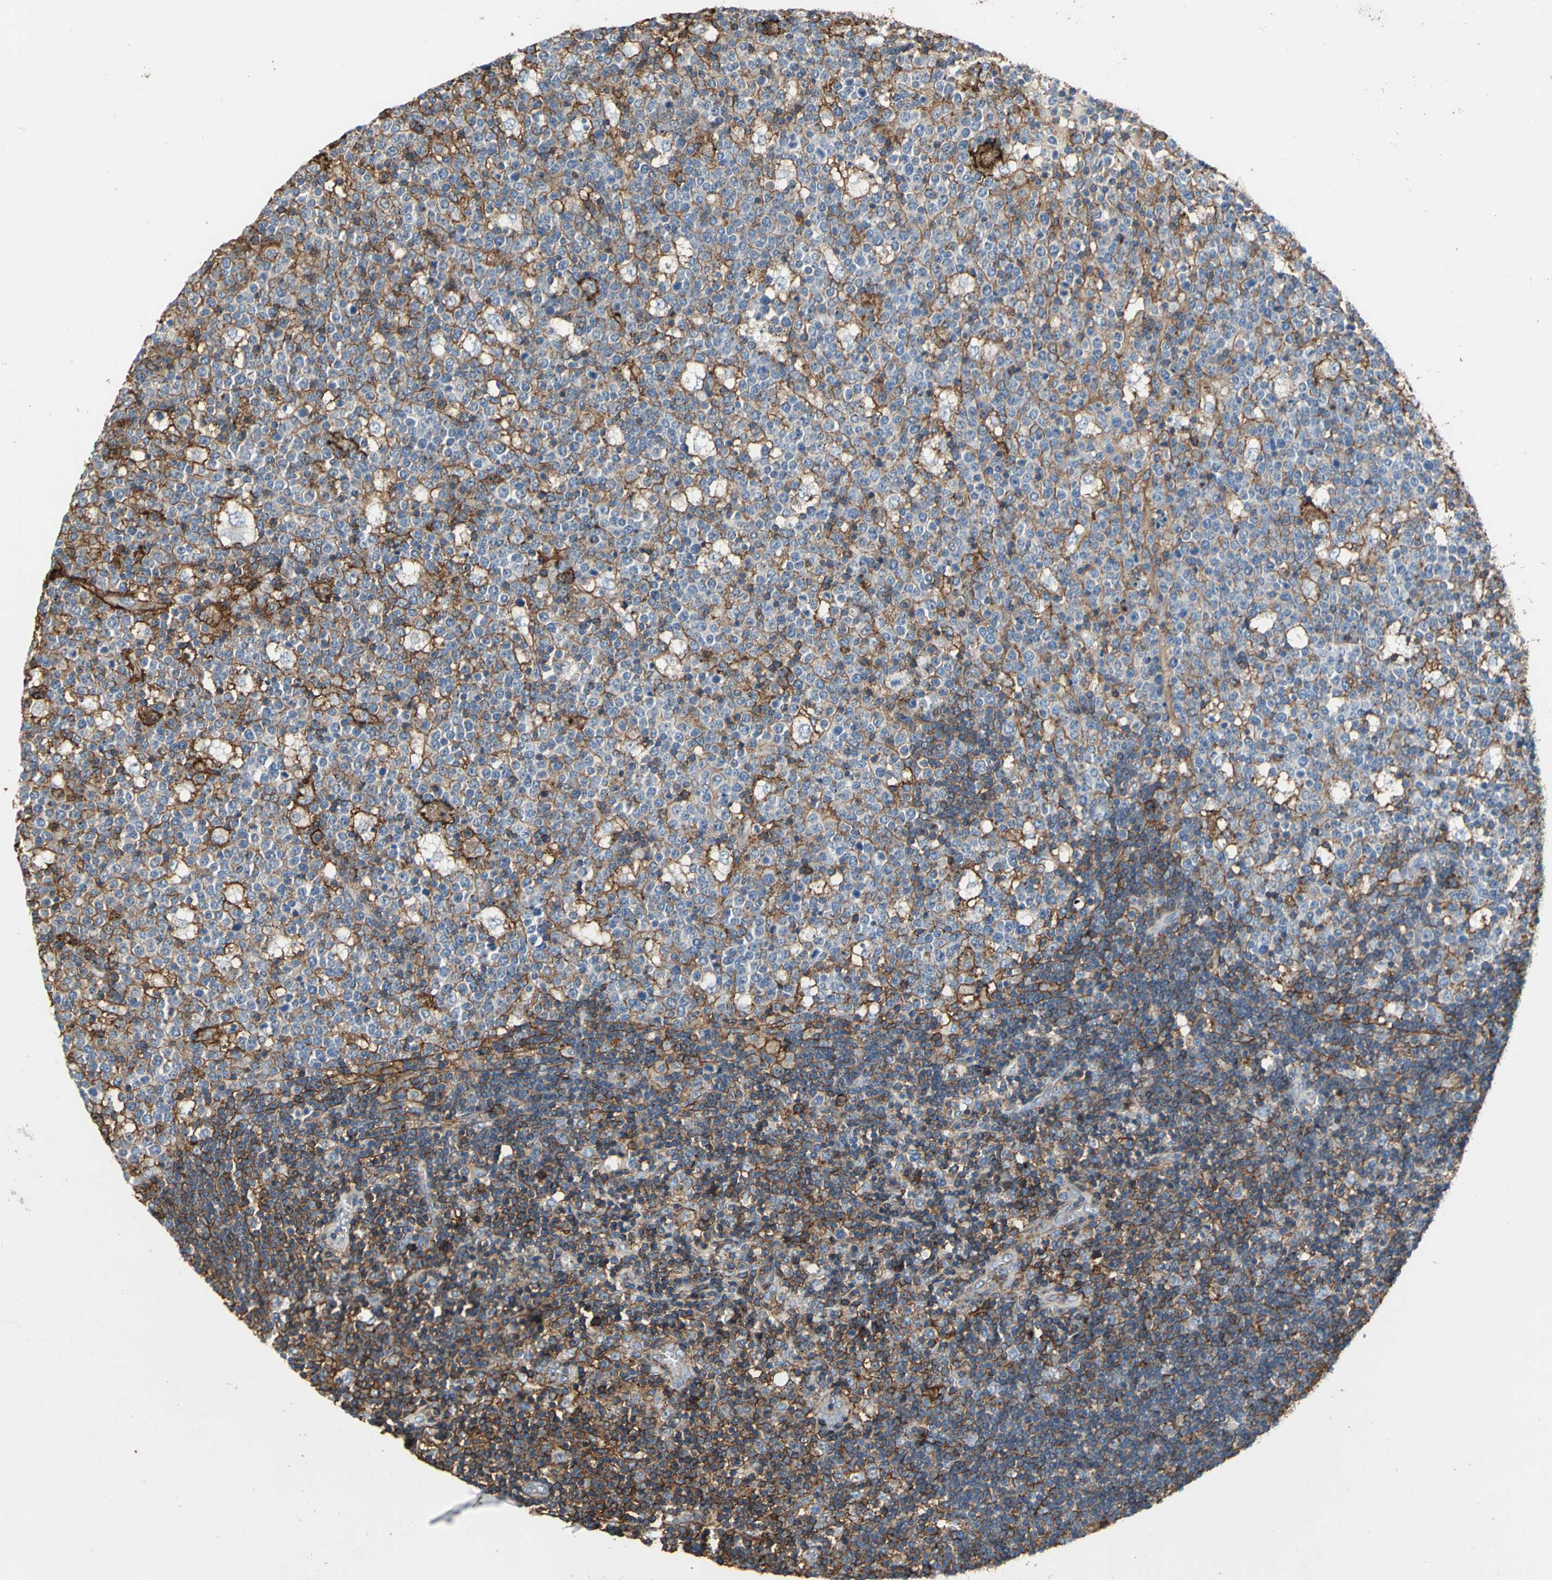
{"staining": {"intensity": "moderate", "quantity": "25%-75%", "location": "cytoplasmic/membranous"}, "tissue": "lymph node", "cell_type": "Germinal center cells", "image_type": "normal", "snomed": [{"axis": "morphology", "description": "Normal tissue, NOS"}, {"axis": "topography", "description": "Lymph node"}, {"axis": "topography", "description": "Salivary gland"}], "caption": "Lymph node stained for a protein (brown) demonstrates moderate cytoplasmic/membranous positive expression in approximately 25%-75% of germinal center cells.", "gene": "CD44", "patient": {"sex": "male", "age": 8}}